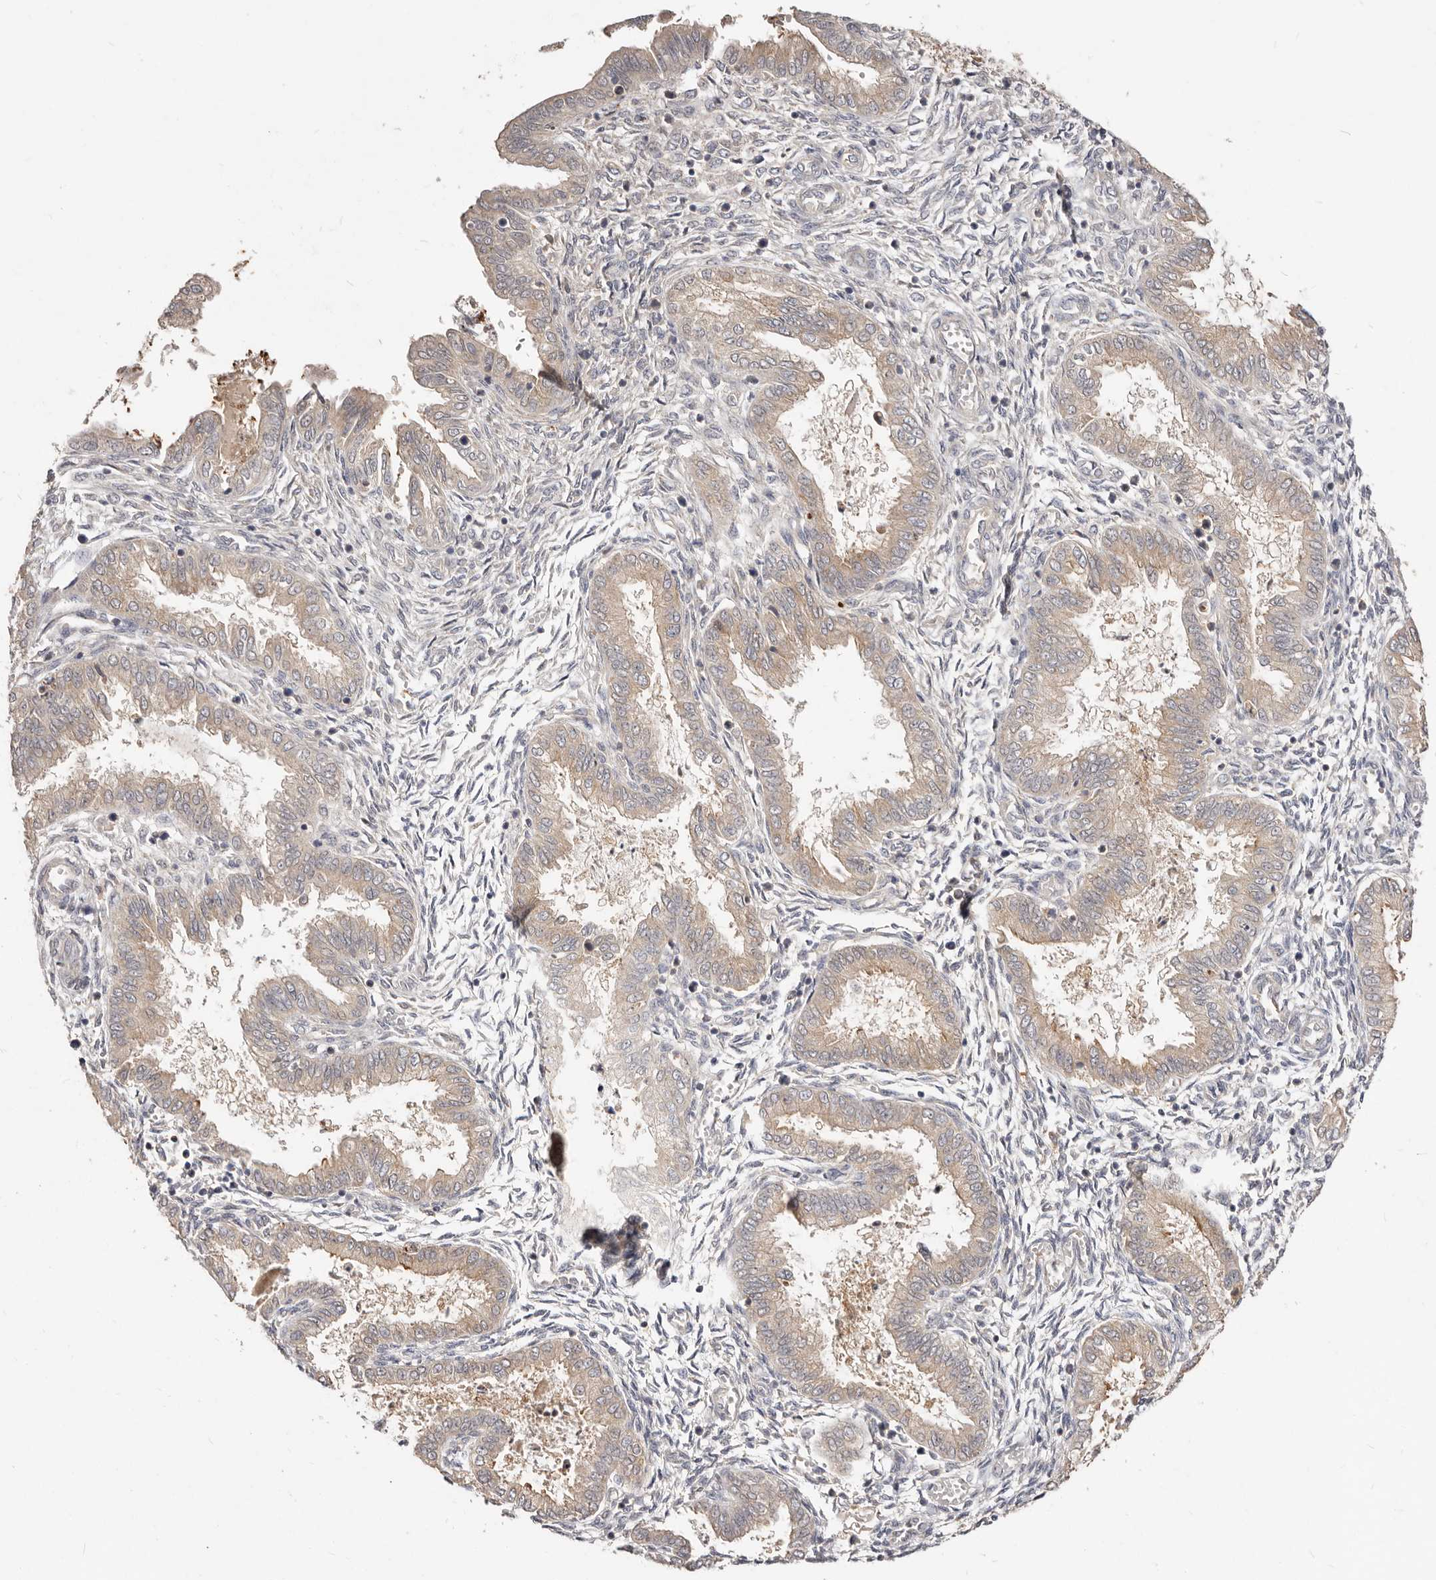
{"staining": {"intensity": "negative", "quantity": "none", "location": "none"}, "tissue": "endometrium", "cell_type": "Cells in endometrial stroma", "image_type": "normal", "snomed": [{"axis": "morphology", "description": "Normal tissue, NOS"}, {"axis": "topography", "description": "Endometrium"}], "caption": "Human endometrium stained for a protein using IHC displays no staining in cells in endometrial stroma.", "gene": "TC2N", "patient": {"sex": "female", "age": 33}}